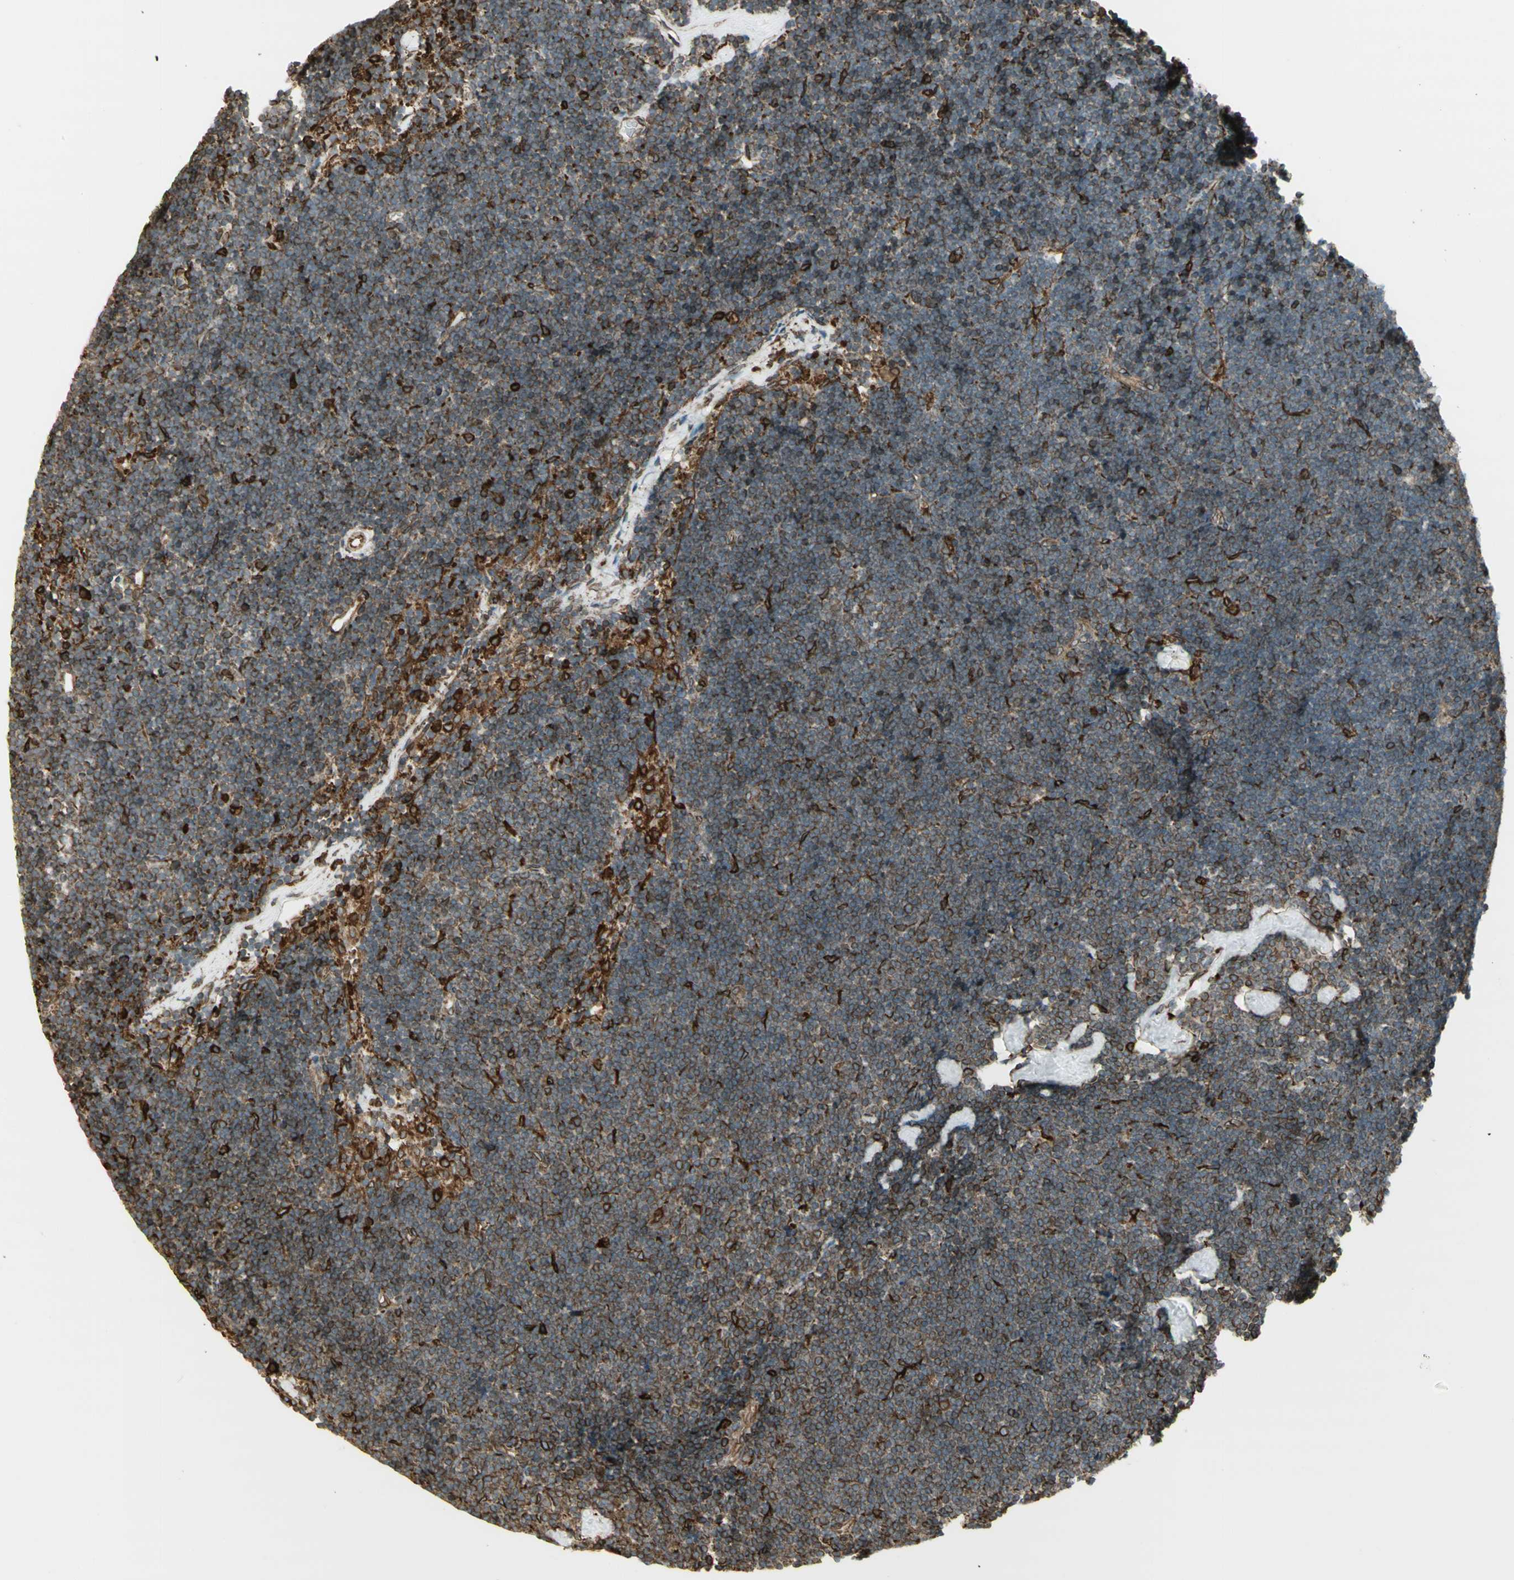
{"staining": {"intensity": "weak", "quantity": "25%-75%", "location": "cytoplasmic/membranous"}, "tissue": "lymph node", "cell_type": "Germinal center cells", "image_type": "normal", "snomed": [{"axis": "morphology", "description": "Normal tissue, NOS"}, {"axis": "topography", "description": "Lymph node"}], "caption": "Immunohistochemistry (IHC) micrograph of unremarkable lymph node: lymph node stained using IHC shows low levels of weak protein expression localized specifically in the cytoplasmic/membranous of germinal center cells, appearing as a cytoplasmic/membranous brown color.", "gene": "CANX", "patient": {"sex": "male", "age": 63}}